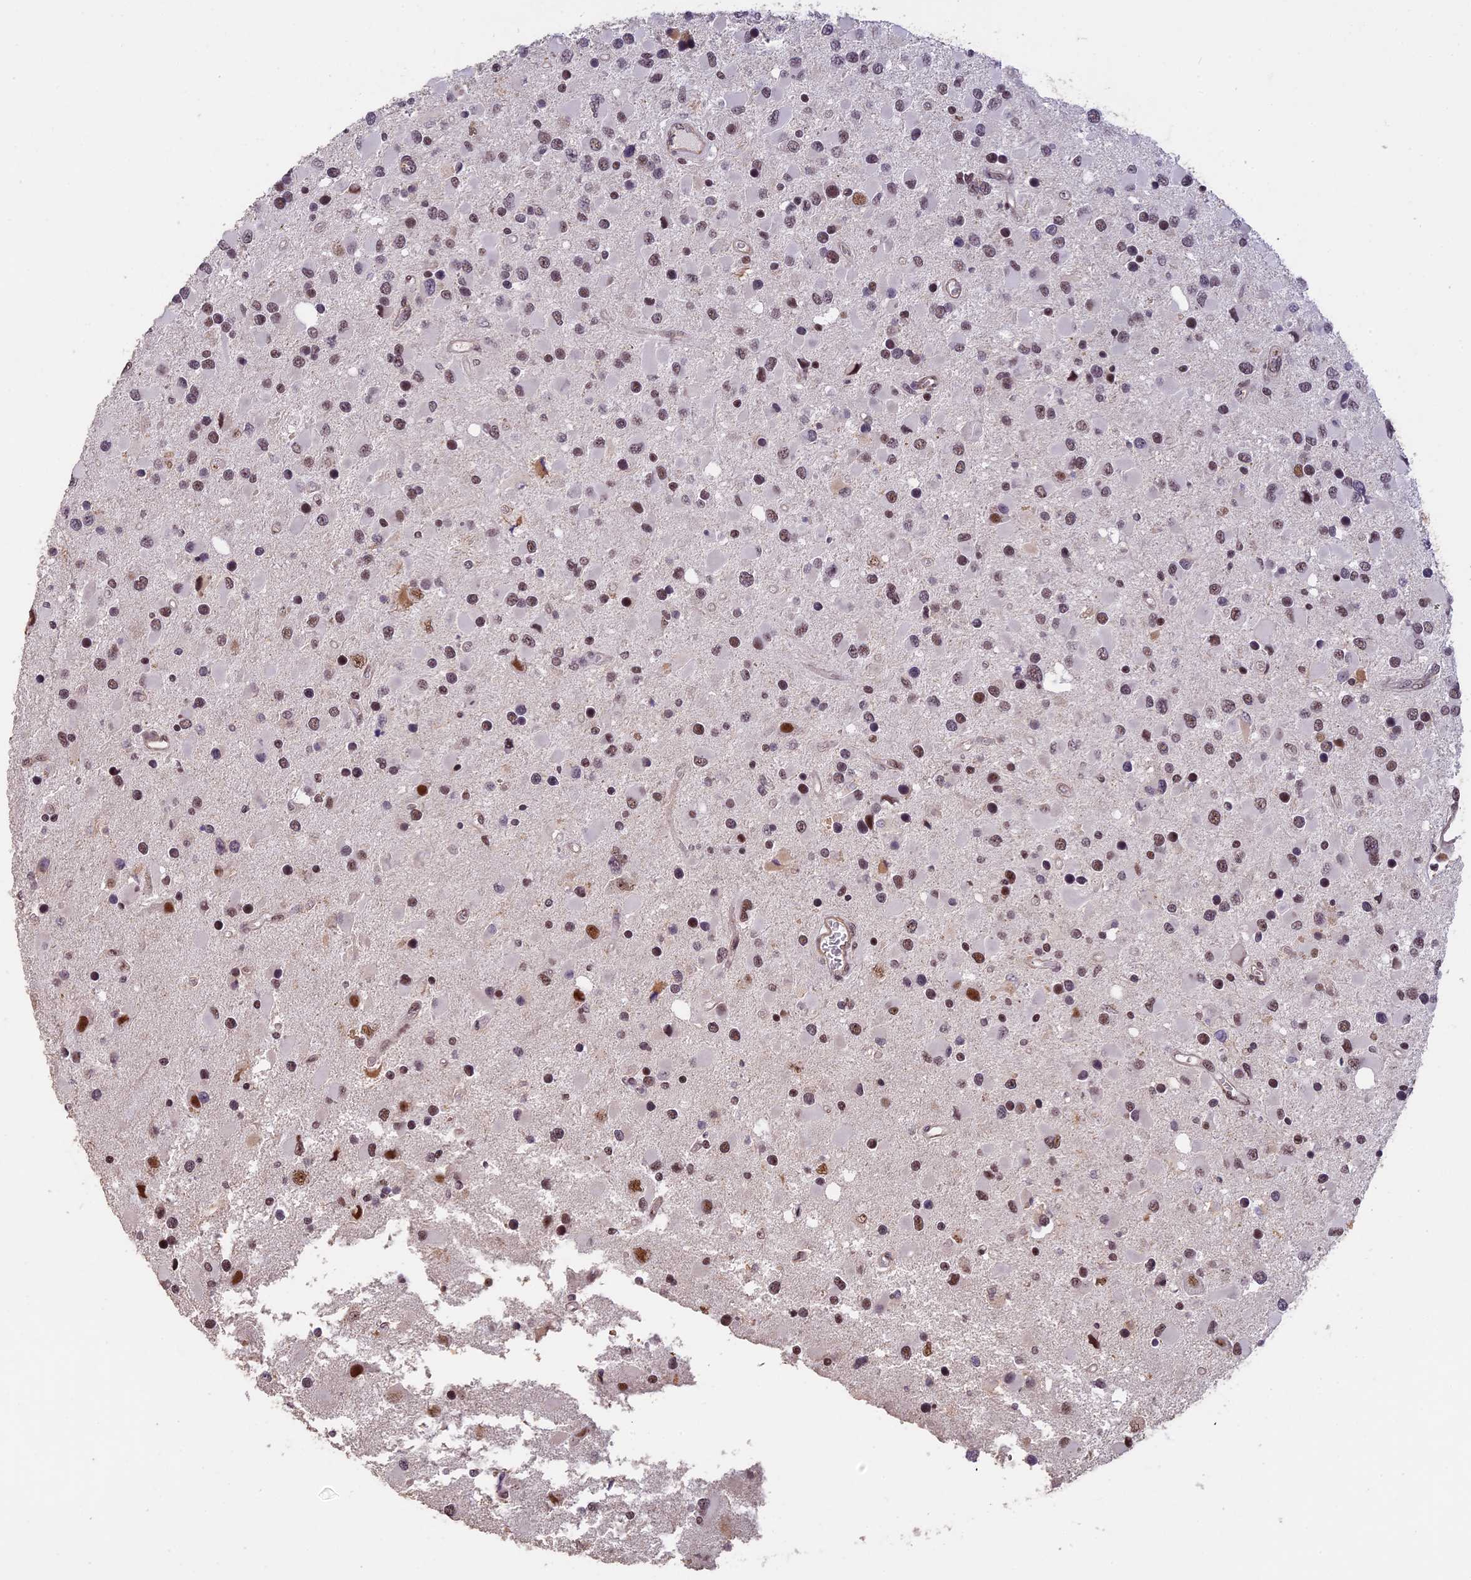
{"staining": {"intensity": "moderate", "quantity": "25%-75%", "location": "nuclear"}, "tissue": "glioma", "cell_type": "Tumor cells", "image_type": "cancer", "snomed": [{"axis": "morphology", "description": "Glioma, malignant, High grade"}, {"axis": "topography", "description": "Brain"}], "caption": "Moderate nuclear protein expression is appreciated in approximately 25%-75% of tumor cells in glioma.", "gene": "MORF4L1", "patient": {"sex": "male", "age": 53}}